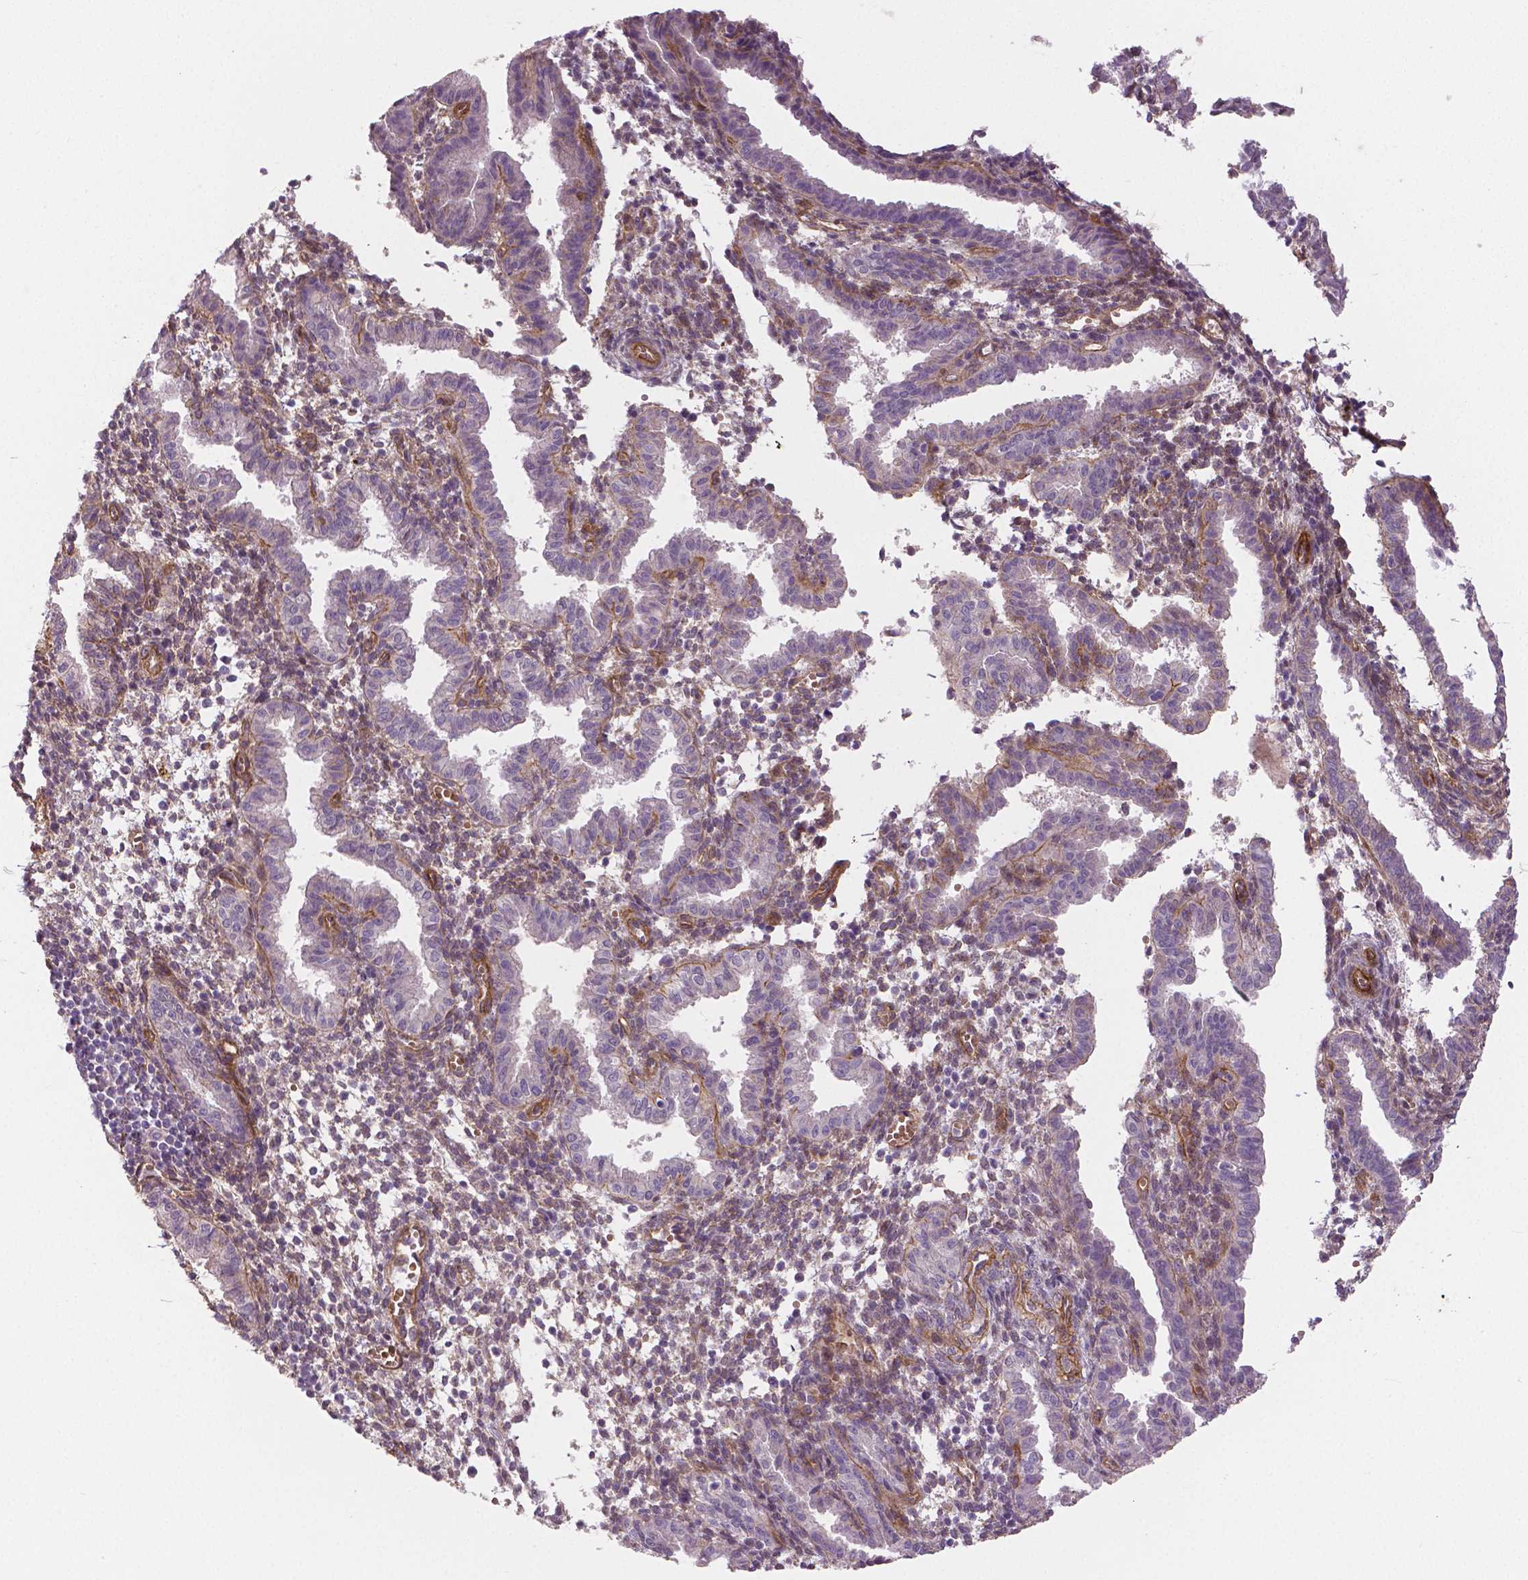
{"staining": {"intensity": "weak", "quantity": "<25%", "location": "cytoplasmic/membranous"}, "tissue": "endometrium", "cell_type": "Cells in endometrial stroma", "image_type": "normal", "snomed": [{"axis": "morphology", "description": "Normal tissue, NOS"}, {"axis": "topography", "description": "Endometrium"}], "caption": "Cells in endometrial stroma are negative for brown protein staining in normal endometrium. (DAB (3,3'-diaminobenzidine) IHC, high magnification).", "gene": "FLT1", "patient": {"sex": "female", "age": 37}}